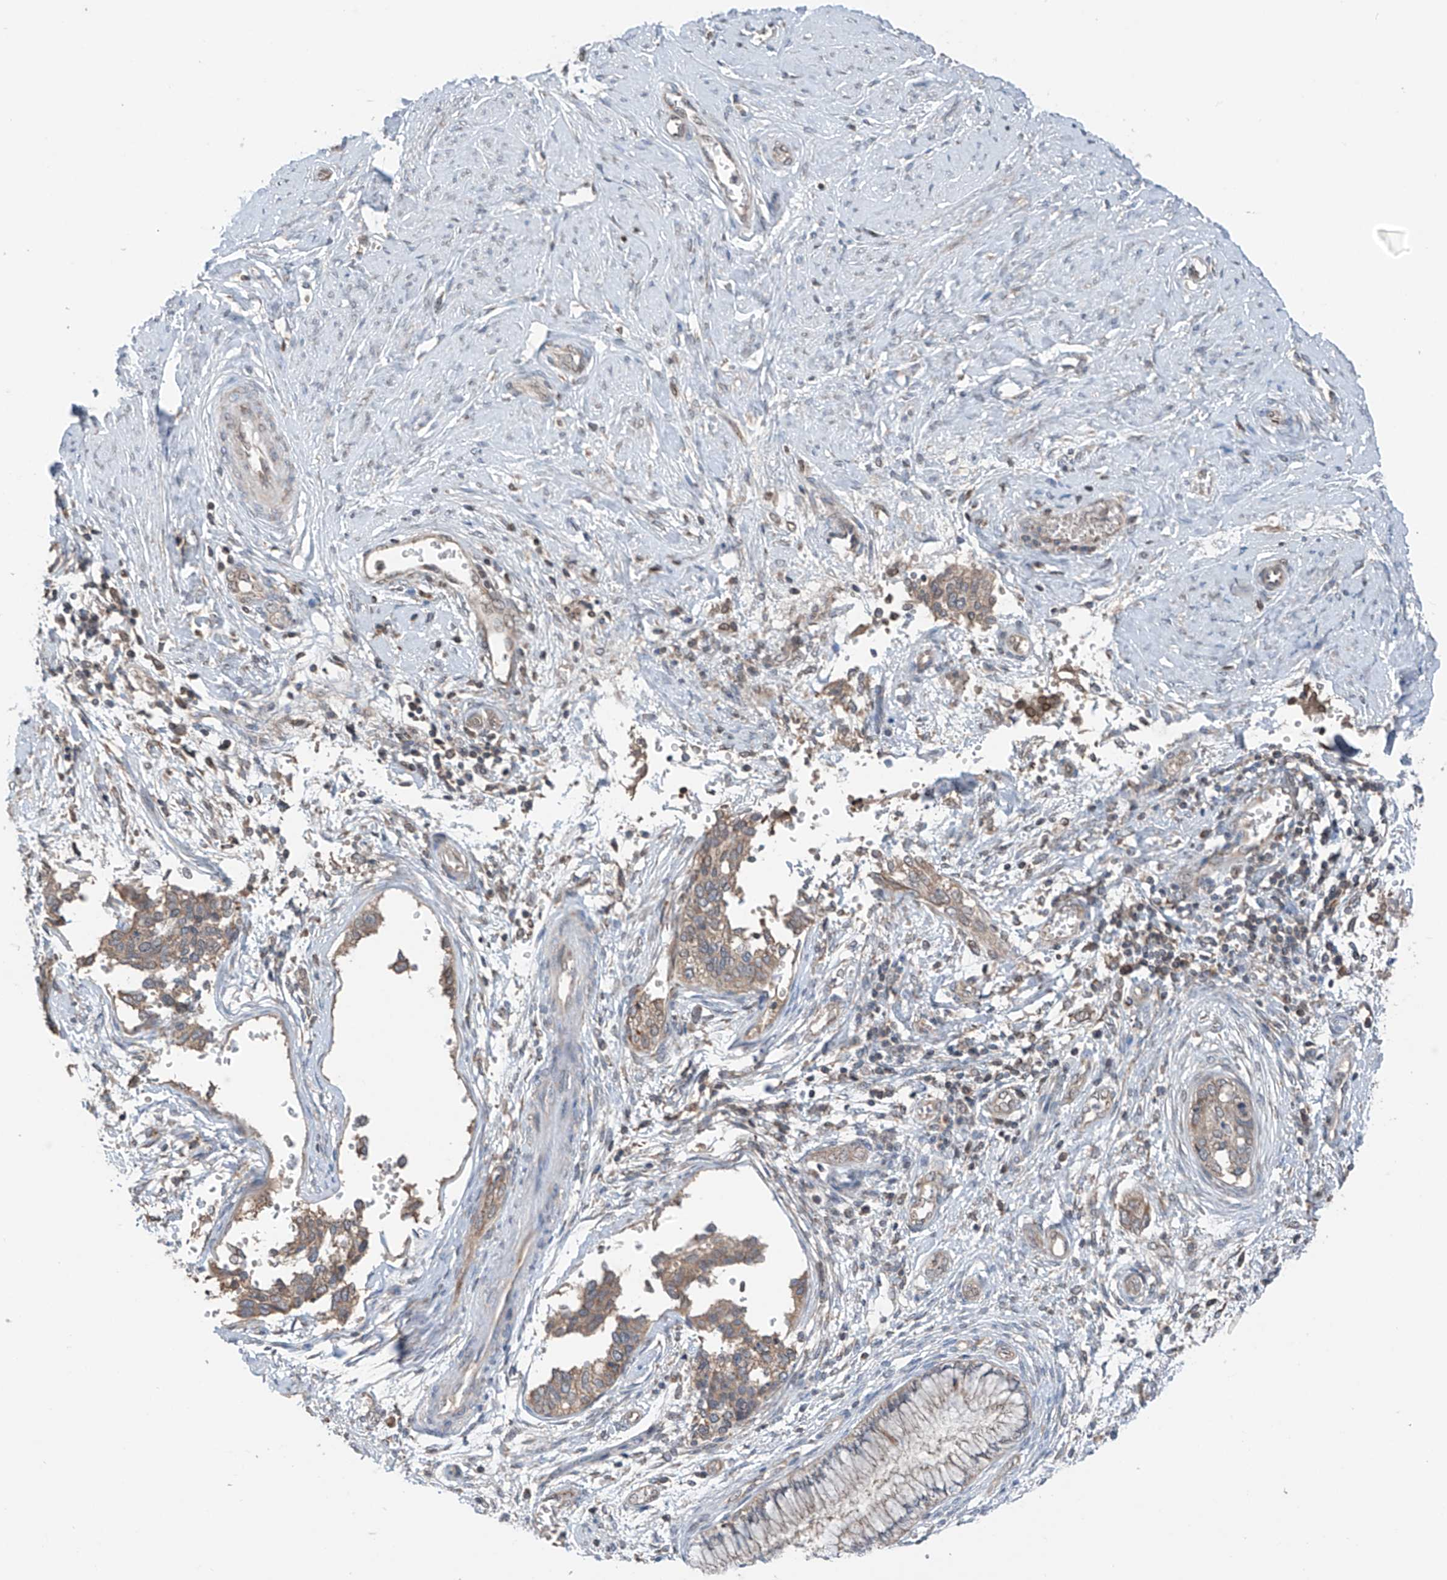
{"staining": {"intensity": "weak", "quantity": "<25%", "location": "cytoplasmic/membranous"}, "tissue": "cervical cancer", "cell_type": "Tumor cells", "image_type": "cancer", "snomed": [{"axis": "morphology", "description": "Squamous cell carcinoma, NOS"}, {"axis": "topography", "description": "Cervix"}], "caption": "Immunohistochemical staining of human cervical cancer (squamous cell carcinoma) shows no significant expression in tumor cells.", "gene": "SAMD3", "patient": {"sex": "female", "age": 37}}